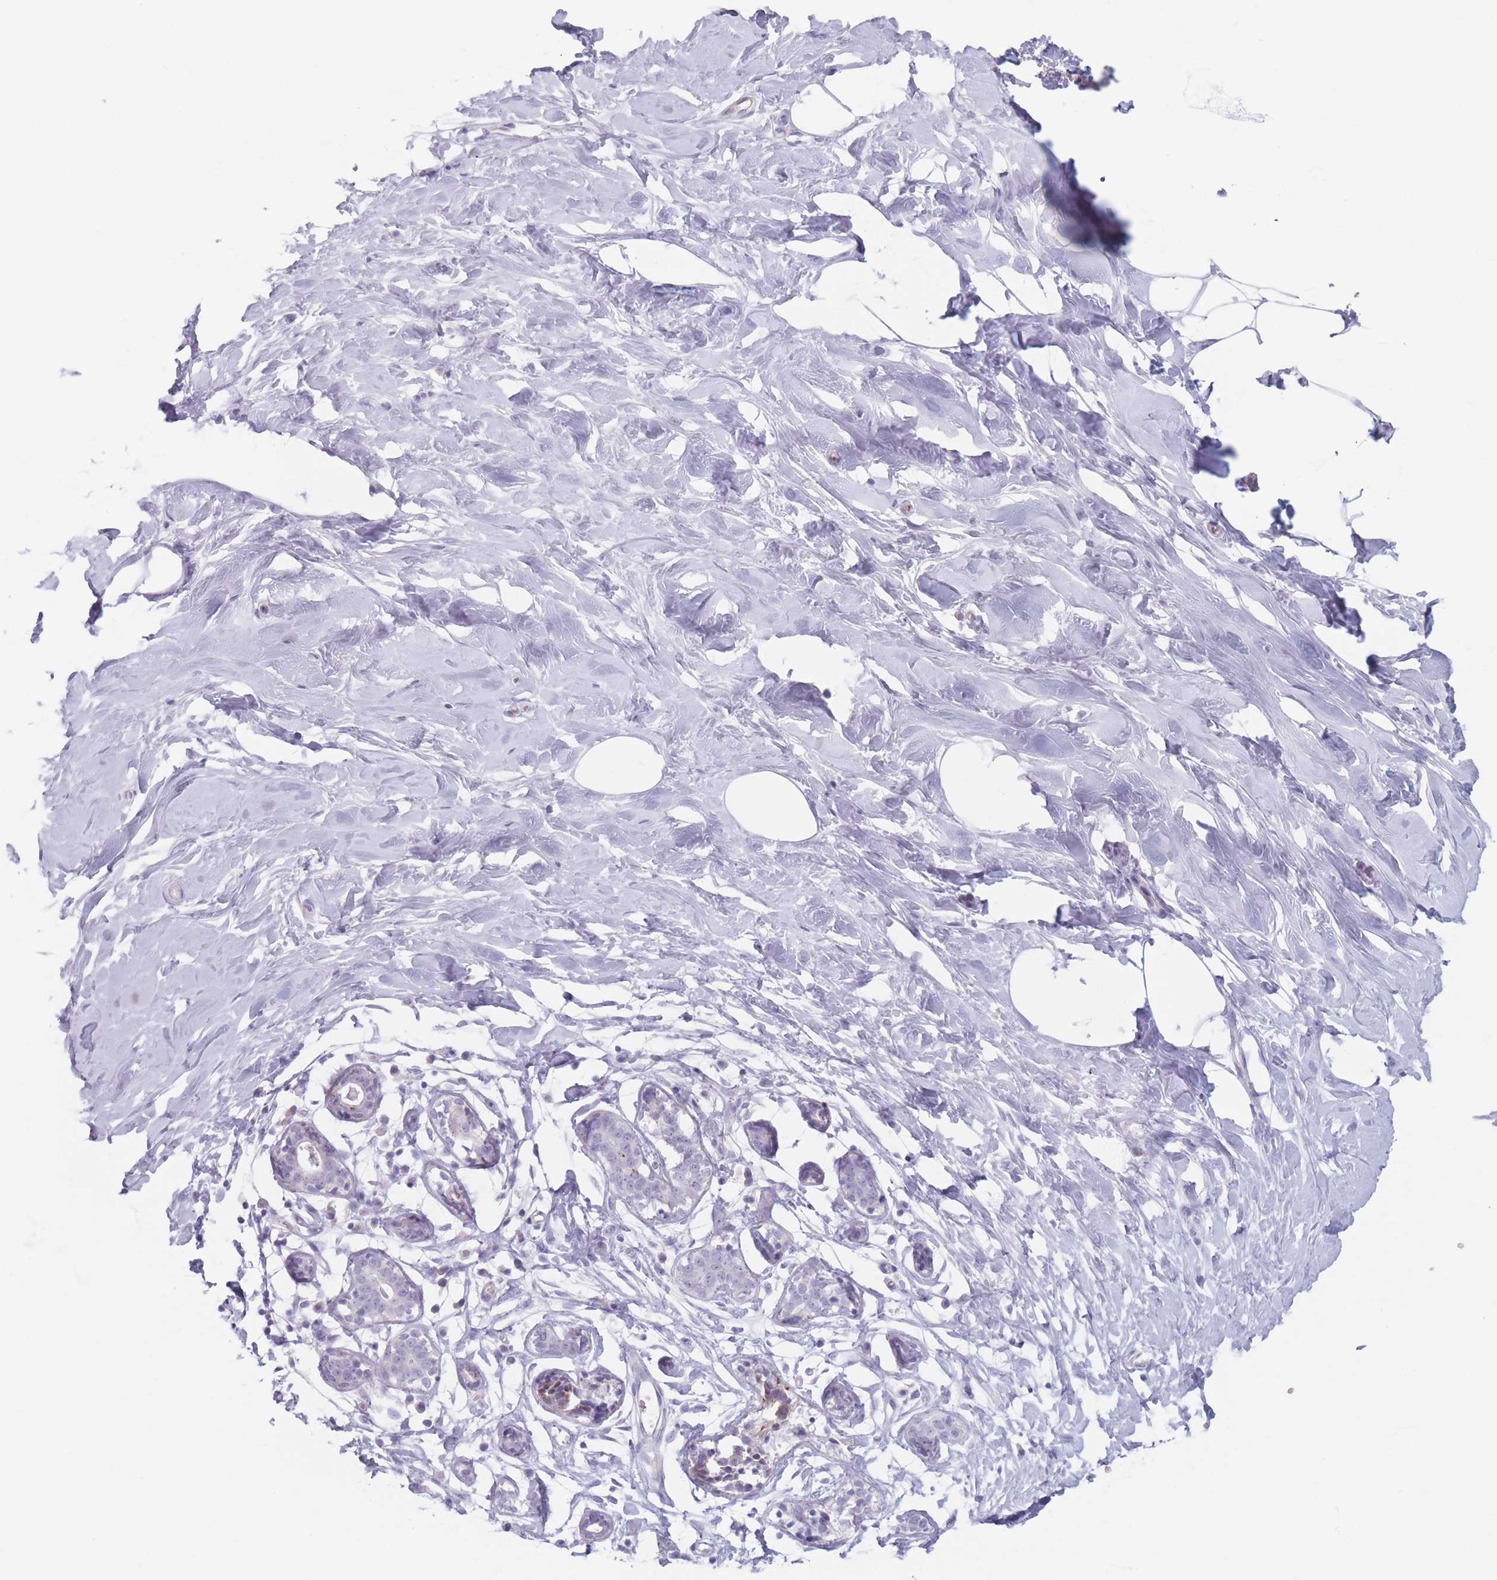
{"staining": {"intensity": "negative", "quantity": "none", "location": "none"}, "tissue": "breast", "cell_type": "Adipocytes", "image_type": "normal", "snomed": [{"axis": "morphology", "description": "Normal tissue, NOS"}, {"axis": "topography", "description": "Breast"}], "caption": "Immunohistochemistry (IHC) of unremarkable breast demonstrates no expression in adipocytes. (DAB (3,3'-diaminobenzidine) immunohistochemistry, high magnification).", "gene": "PIGM", "patient": {"sex": "female", "age": 27}}